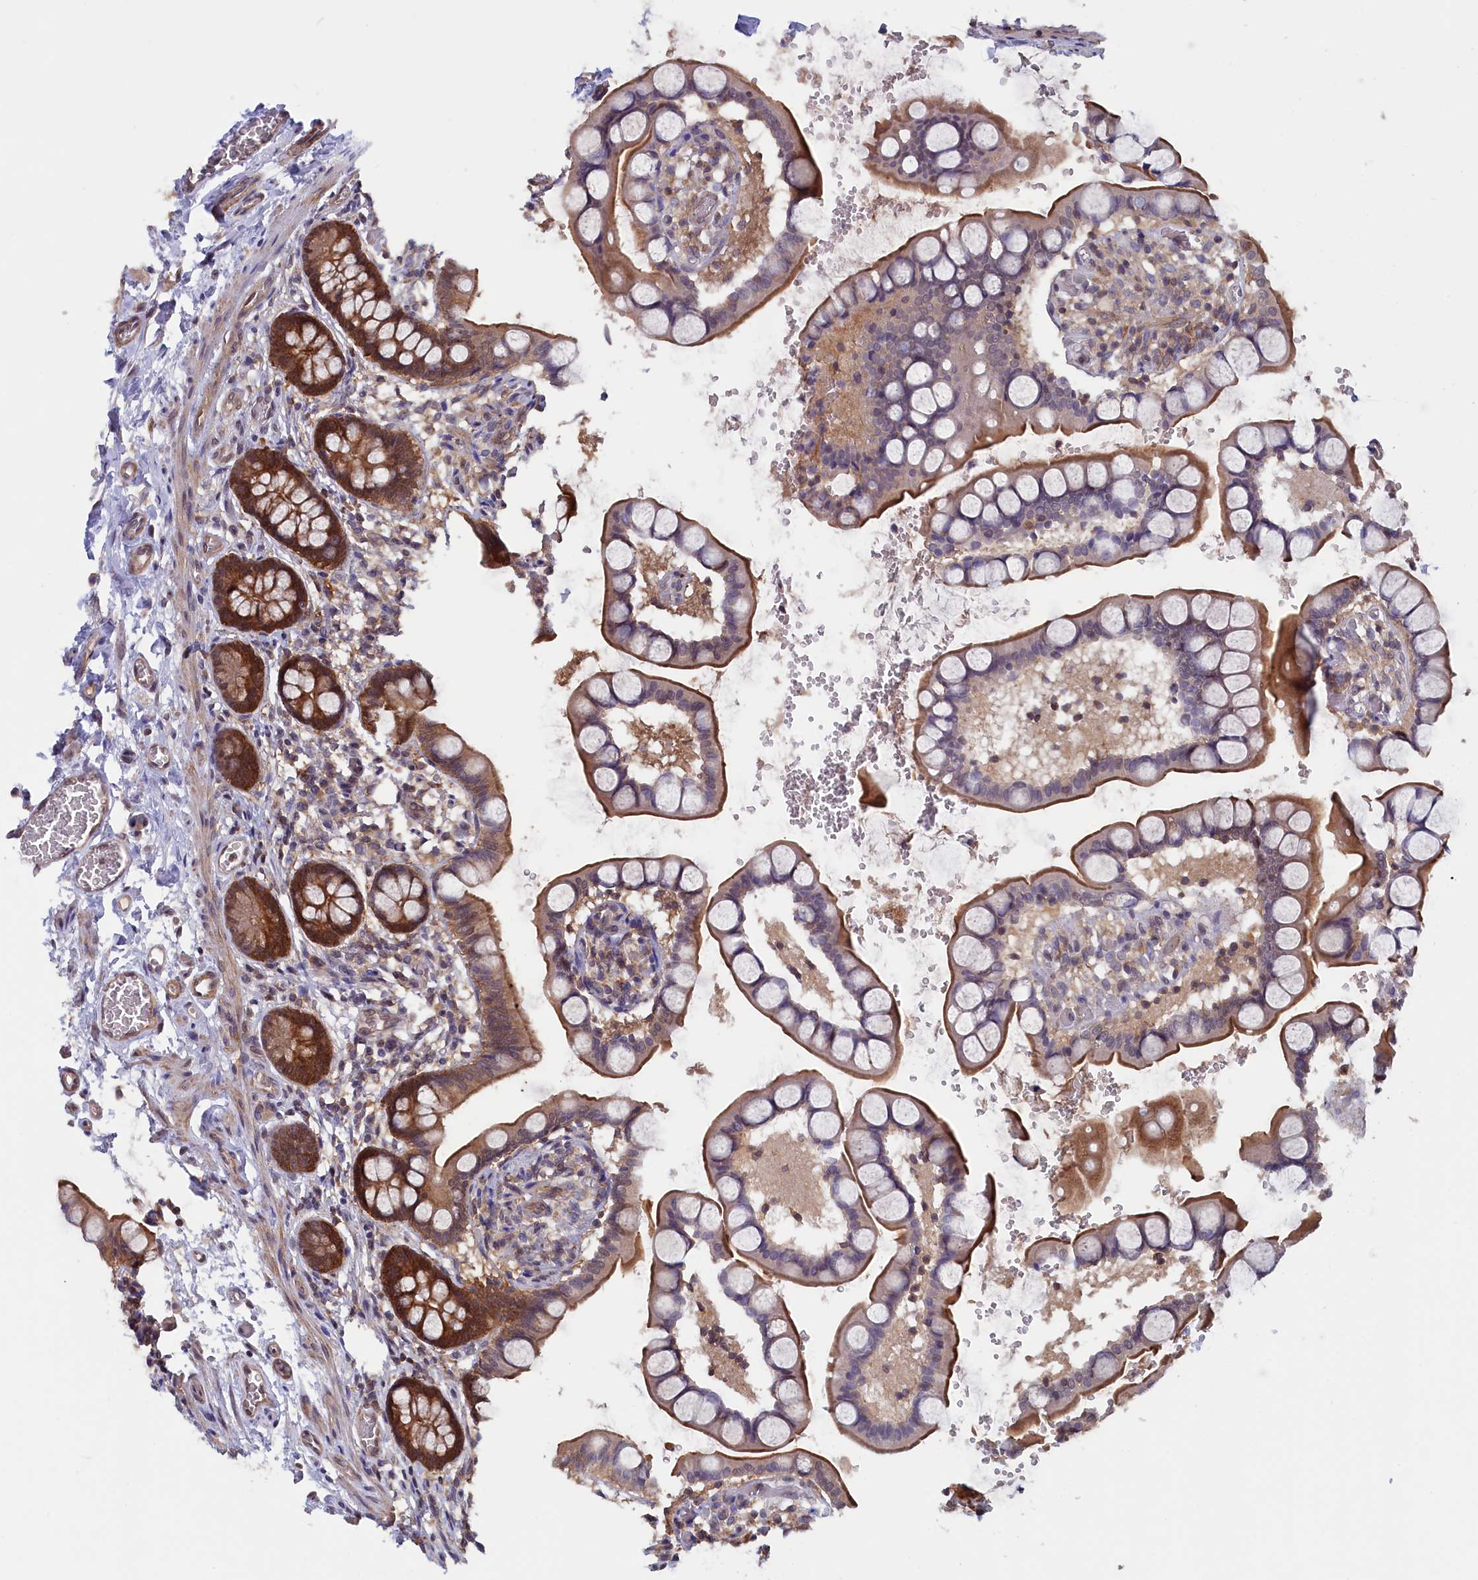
{"staining": {"intensity": "strong", "quantity": ">75%", "location": "cytoplasmic/membranous"}, "tissue": "small intestine", "cell_type": "Glandular cells", "image_type": "normal", "snomed": [{"axis": "morphology", "description": "Normal tissue, NOS"}, {"axis": "topography", "description": "Small intestine"}], "caption": "A histopathology image of small intestine stained for a protein demonstrates strong cytoplasmic/membranous brown staining in glandular cells. The protein is stained brown, and the nuclei are stained in blue (DAB IHC with brightfield microscopy, high magnification).", "gene": "JPT2", "patient": {"sex": "male", "age": 52}}